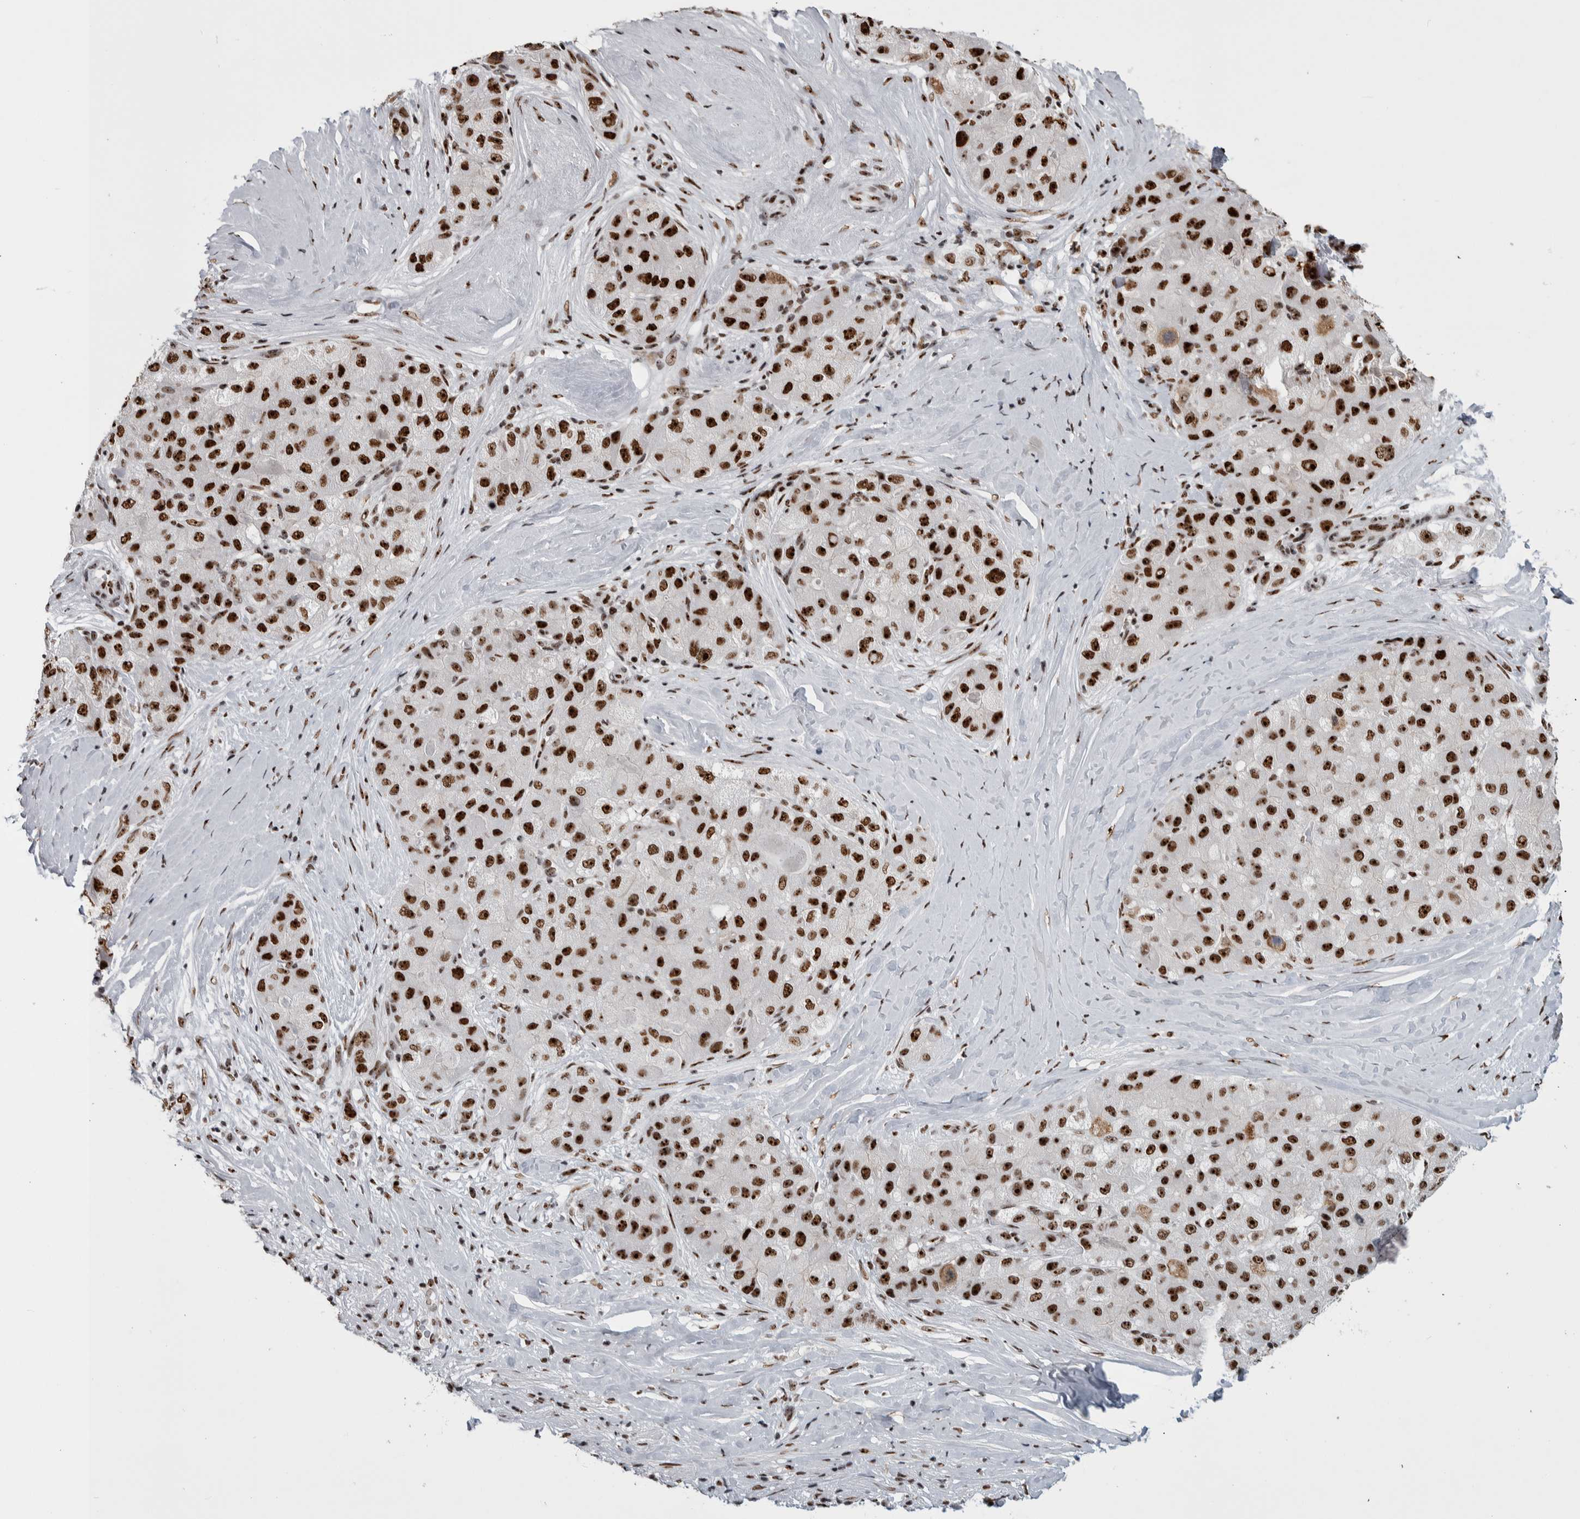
{"staining": {"intensity": "strong", "quantity": ">75%", "location": "nuclear"}, "tissue": "liver cancer", "cell_type": "Tumor cells", "image_type": "cancer", "snomed": [{"axis": "morphology", "description": "Carcinoma, Hepatocellular, NOS"}, {"axis": "topography", "description": "Liver"}], "caption": "A photomicrograph of liver cancer (hepatocellular carcinoma) stained for a protein demonstrates strong nuclear brown staining in tumor cells. The staining was performed using DAB (3,3'-diaminobenzidine), with brown indicating positive protein expression. Nuclei are stained blue with hematoxylin.", "gene": "NCL", "patient": {"sex": "male", "age": 80}}